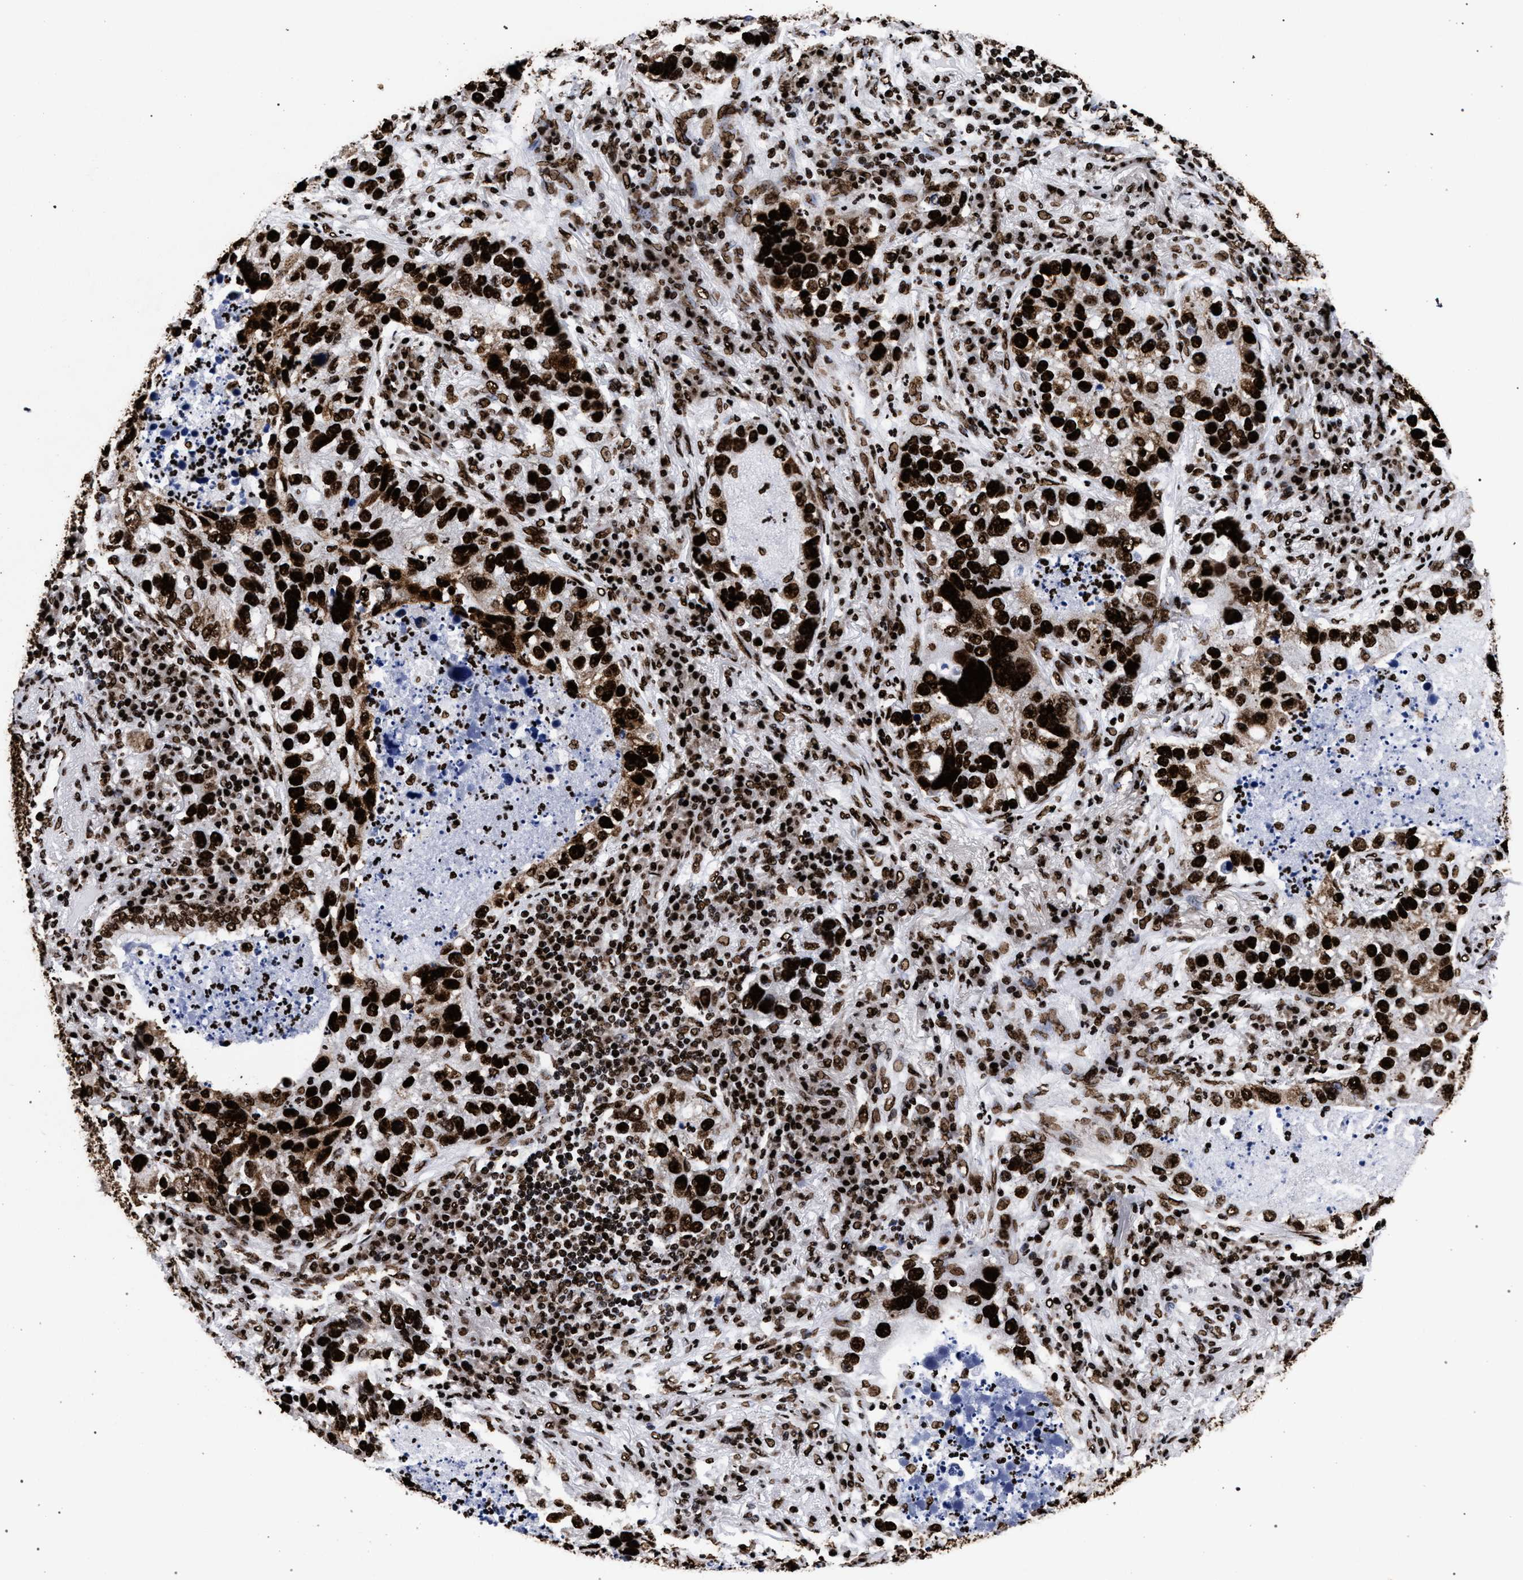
{"staining": {"intensity": "strong", "quantity": ">75%", "location": "cytoplasmic/membranous,nuclear"}, "tissue": "lung cancer", "cell_type": "Tumor cells", "image_type": "cancer", "snomed": [{"axis": "morphology", "description": "Normal tissue, NOS"}, {"axis": "morphology", "description": "Adenocarcinoma, NOS"}, {"axis": "topography", "description": "Bronchus"}, {"axis": "topography", "description": "Lung"}], "caption": "DAB immunohistochemical staining of lung adenocarcinoma demonstrates strong cytoplasmic/membranous and nuclear protein expression in about >75% of tumor cells.", "gene": "HNRNPA1", "patient": {"sex": "male", "age": 54}}